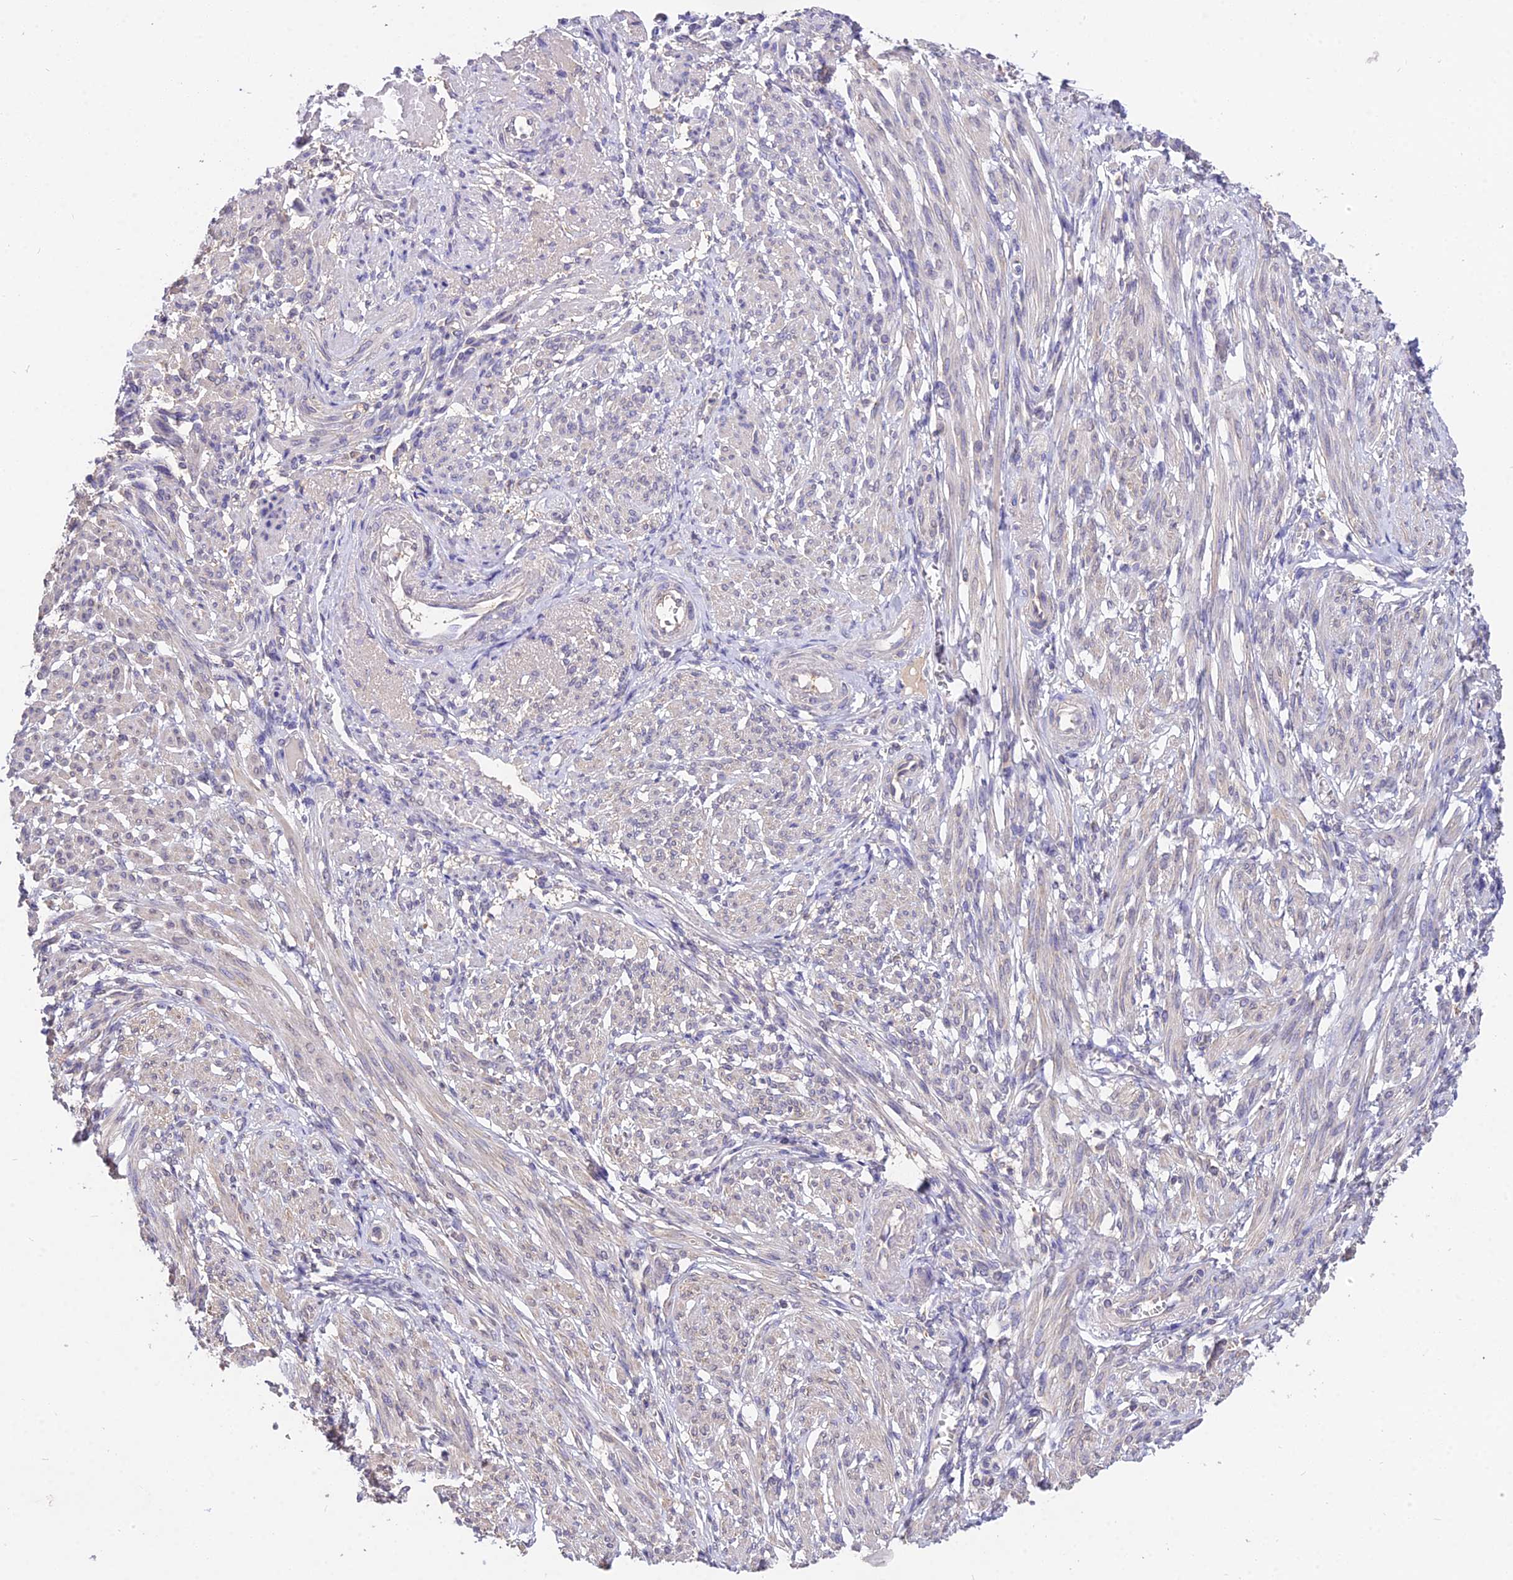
{"staining": {"intensity": "weak", "quantity": "<25%", "location": "cytoplasmic/membranous"}, "tissue": "smooth muscle", "cell_type": "Smooth muscle cells", "image_type": "normal", "snomed": [{"axis": "morphology", "description": "Normal tissue, NOS"}, {"axis": "topography", "description": "Smooth muscle"}], "caption": "IHC photomicrograph of normal human smooth muscle stained for a protein (brown), which demonstrates no positivity in smooth muscle cells.", "gene": "PGK1", "patient": {"sex": "female", "age": 39}}